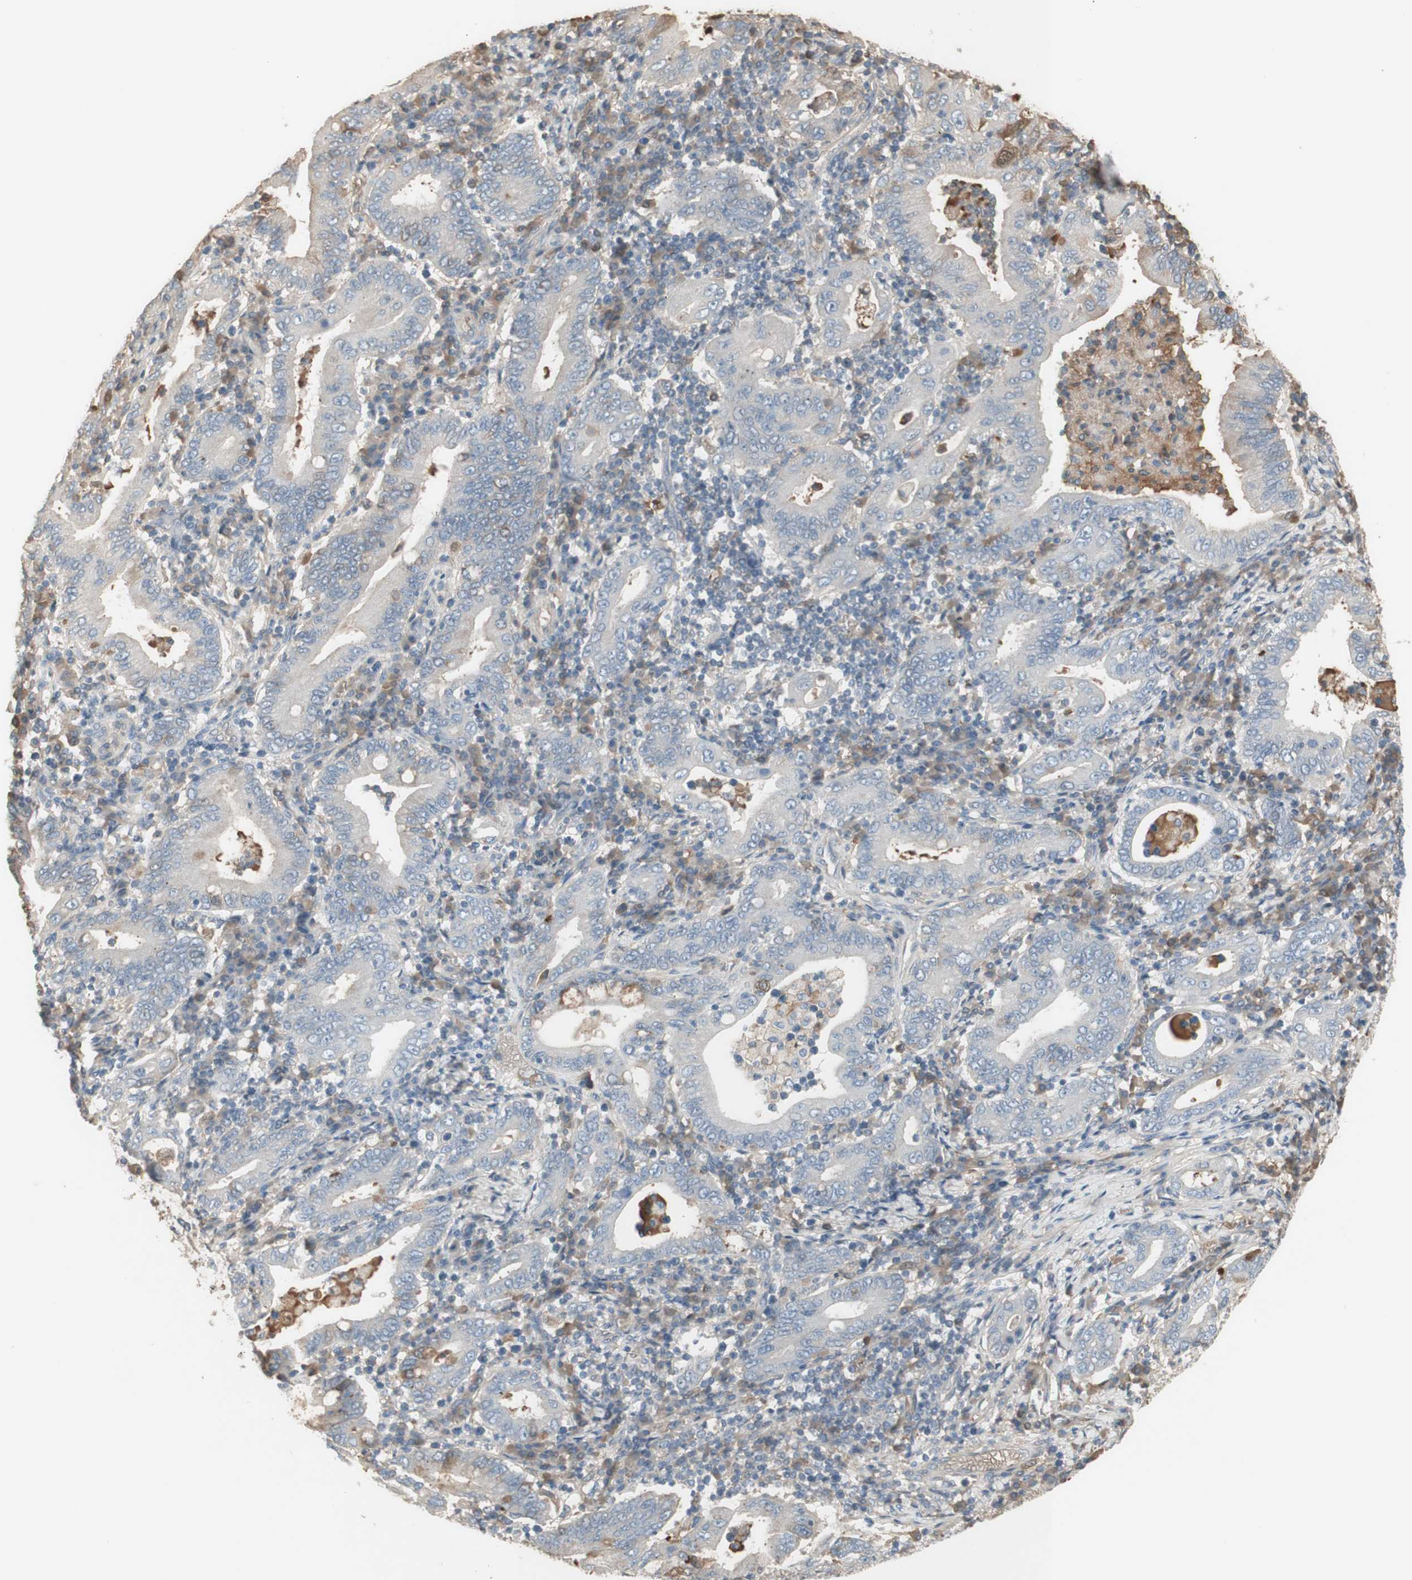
{"staining": {"intensity": "negative", "quantity": "none", "location": "none"}, "tissue": "stomach cancer", "cell_type": "Tumor cells", "image_type": "cancer", "snomed": [{"axis": "morphology", "description": "Normal tissue, NOS"}, {"axis": "morphology", "description": "Adenocarcinoma, NOS"}, {"axis": "topography", "description": "Esophagus"}, {"axis": "topography", "description": "Stomach, upper"}, {"axis": "topography", "description": "Peripheral nerve tissue"}], "caption": "A histopathology image of human stomach cancer (adenocarcinoma) is negative for staining in tumor cells.", "gene": "IFNG", "patient": {"sex": "male", "age": 62}}